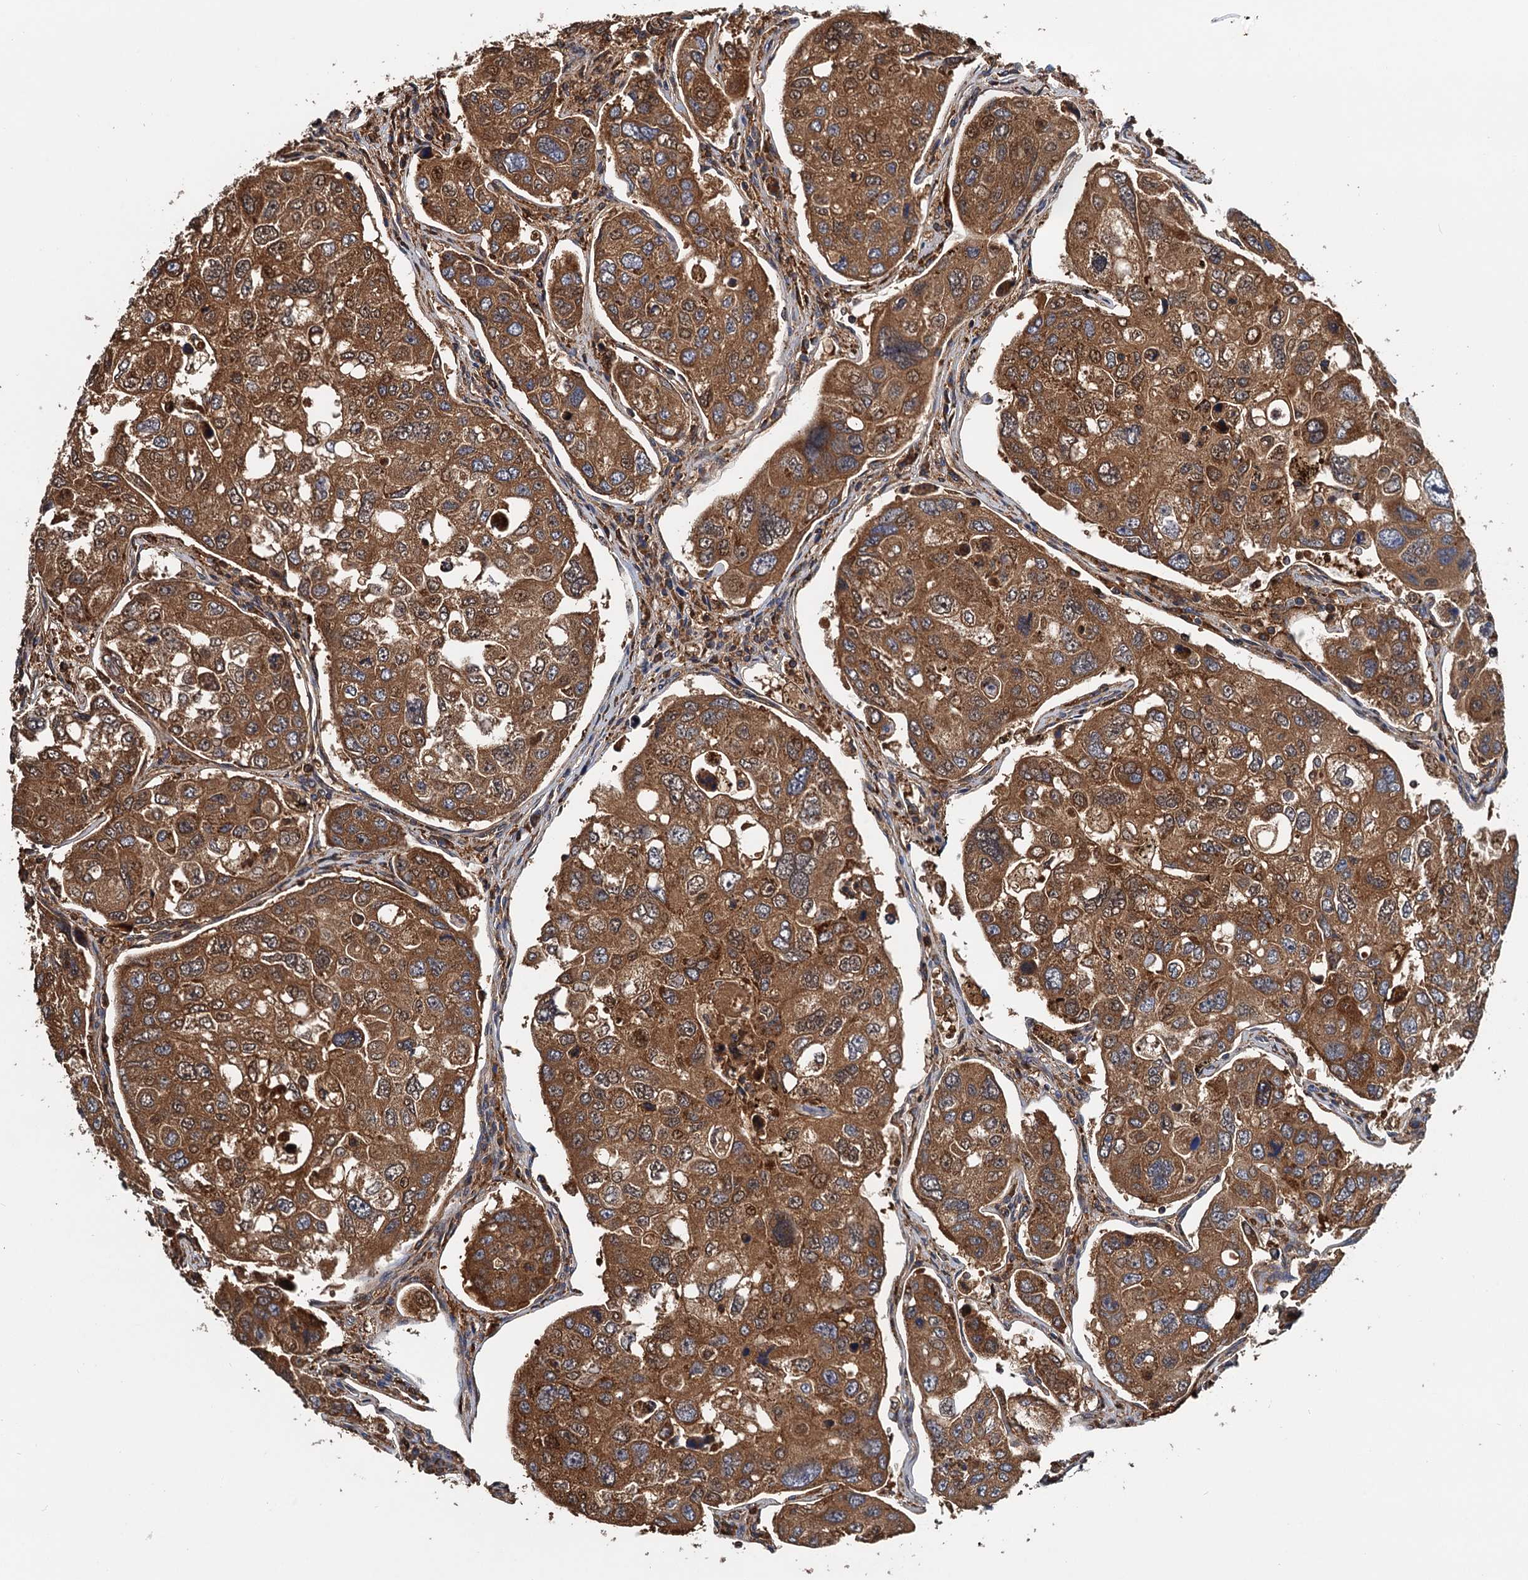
{"staining": {"intensity": "moderate", "quantity": ">75%", "location": "cytoplasmic/membranous"}, "tissue": "urothelial cancer", "cell_type": "Tumor cells", "image_type": "cancer", "snomed": [{"axis": "morphology", "description": "Urothelial carcinoma, High grade"}, {"axis": "topography", "description": "Lymph node"}, {"axis": "topography", "description": "Urinary bladder"}], "caption": "Moderate cytoplasmic/membranous staining for a protein is identified in approximately >75% of tumor cells of urothelial cancer using immunohistochemistry (IHC).", "gene": "USP6NL", "patient": {"sex": "male", "age": 51}}